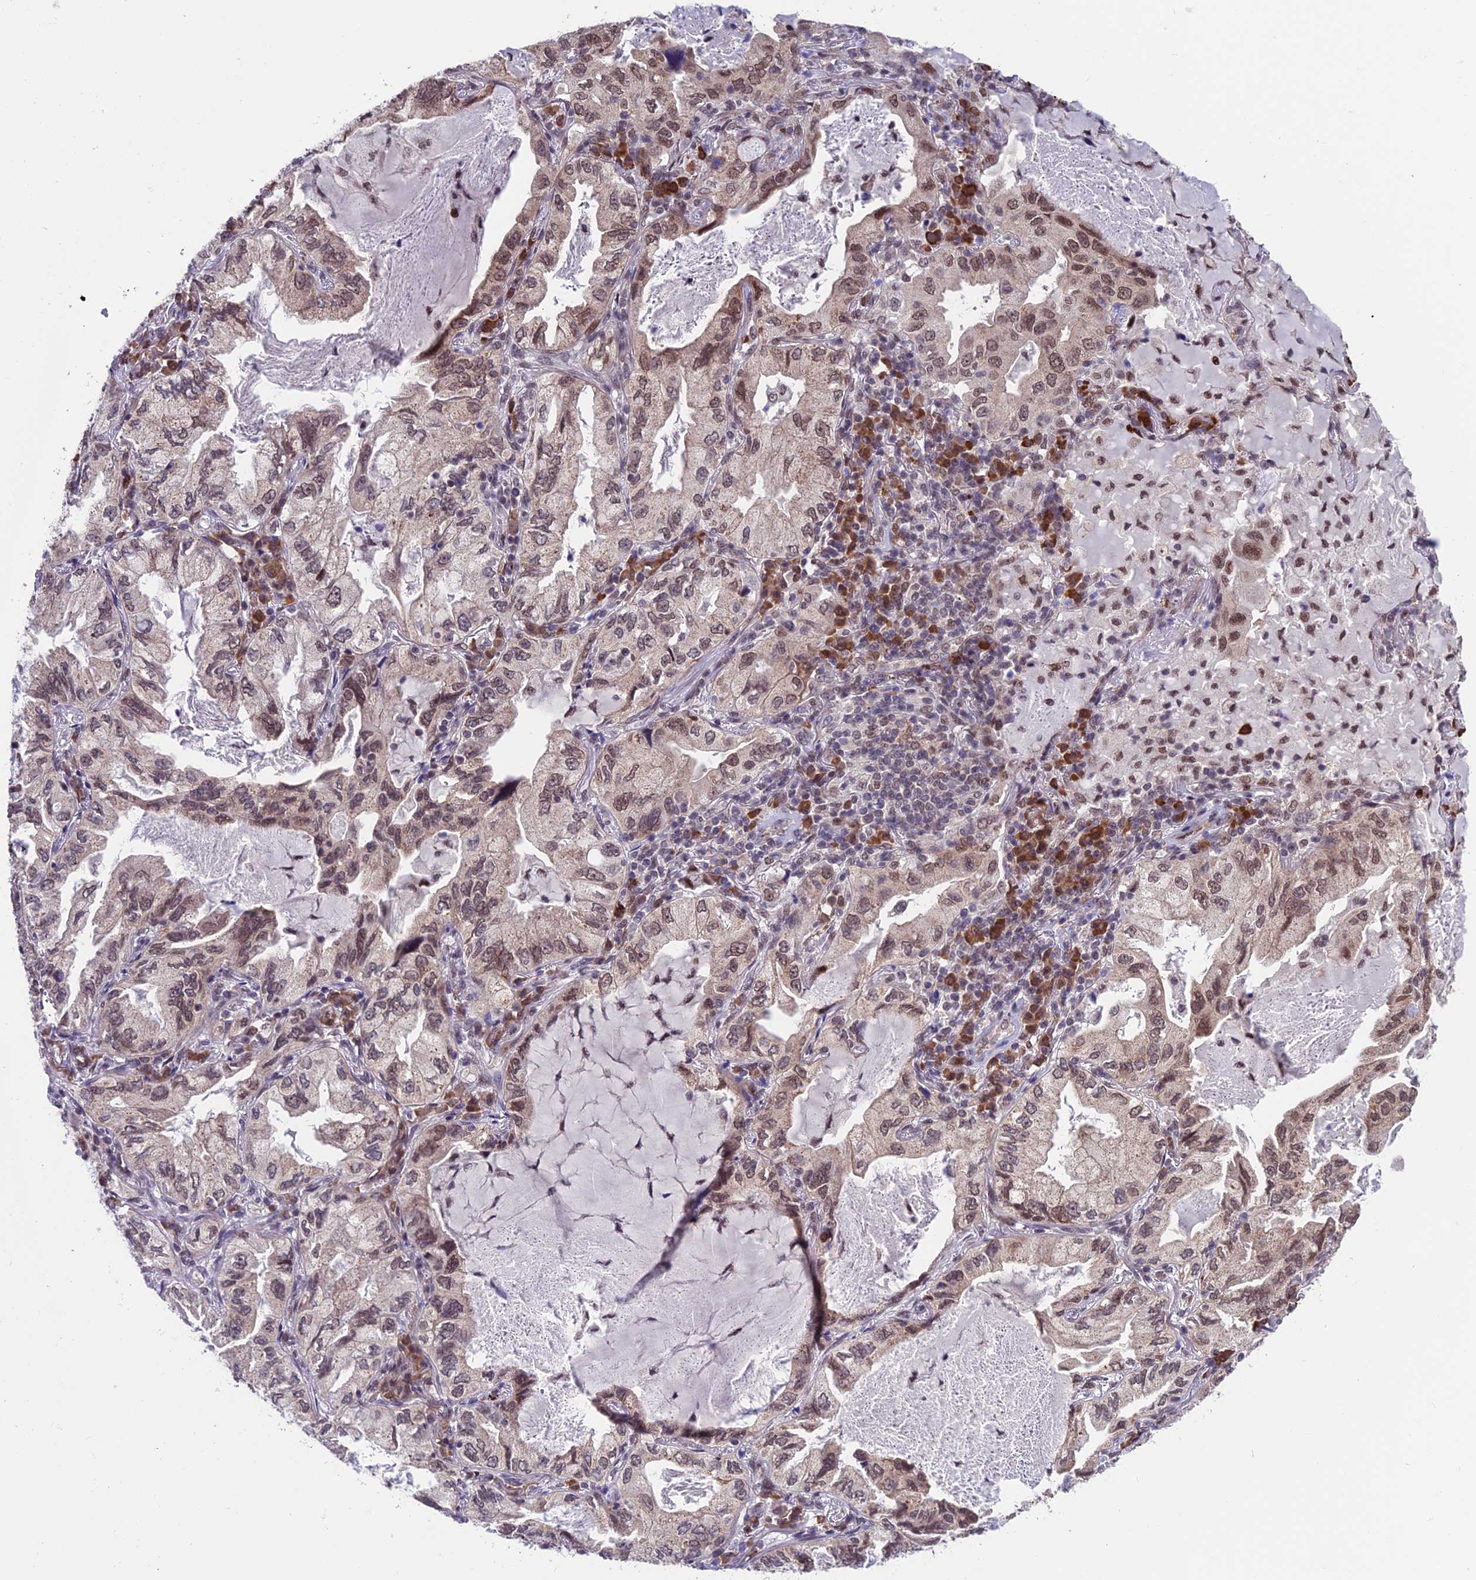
{"staining": {"intensity": "weak", "quantity": ">75%", "location": "nuclear"}, "tissue": "lung cancer", "cell_type": "Tumor cells", "image_type": "cancer", "snomed": [{"axis": "morphology", "description": "Adenocarcinoma, NOS"}, {"axis": "topography", "description": "Lung"}], "caption": "This histopathology image demonstrates immunohistochemistry staining of human adenocarcinoma (lung), with low weak nuclear positivity in about >75% of tumor cells.", "gene": "KIAA1191", "patient": {"sex": "female", "age": 69}}